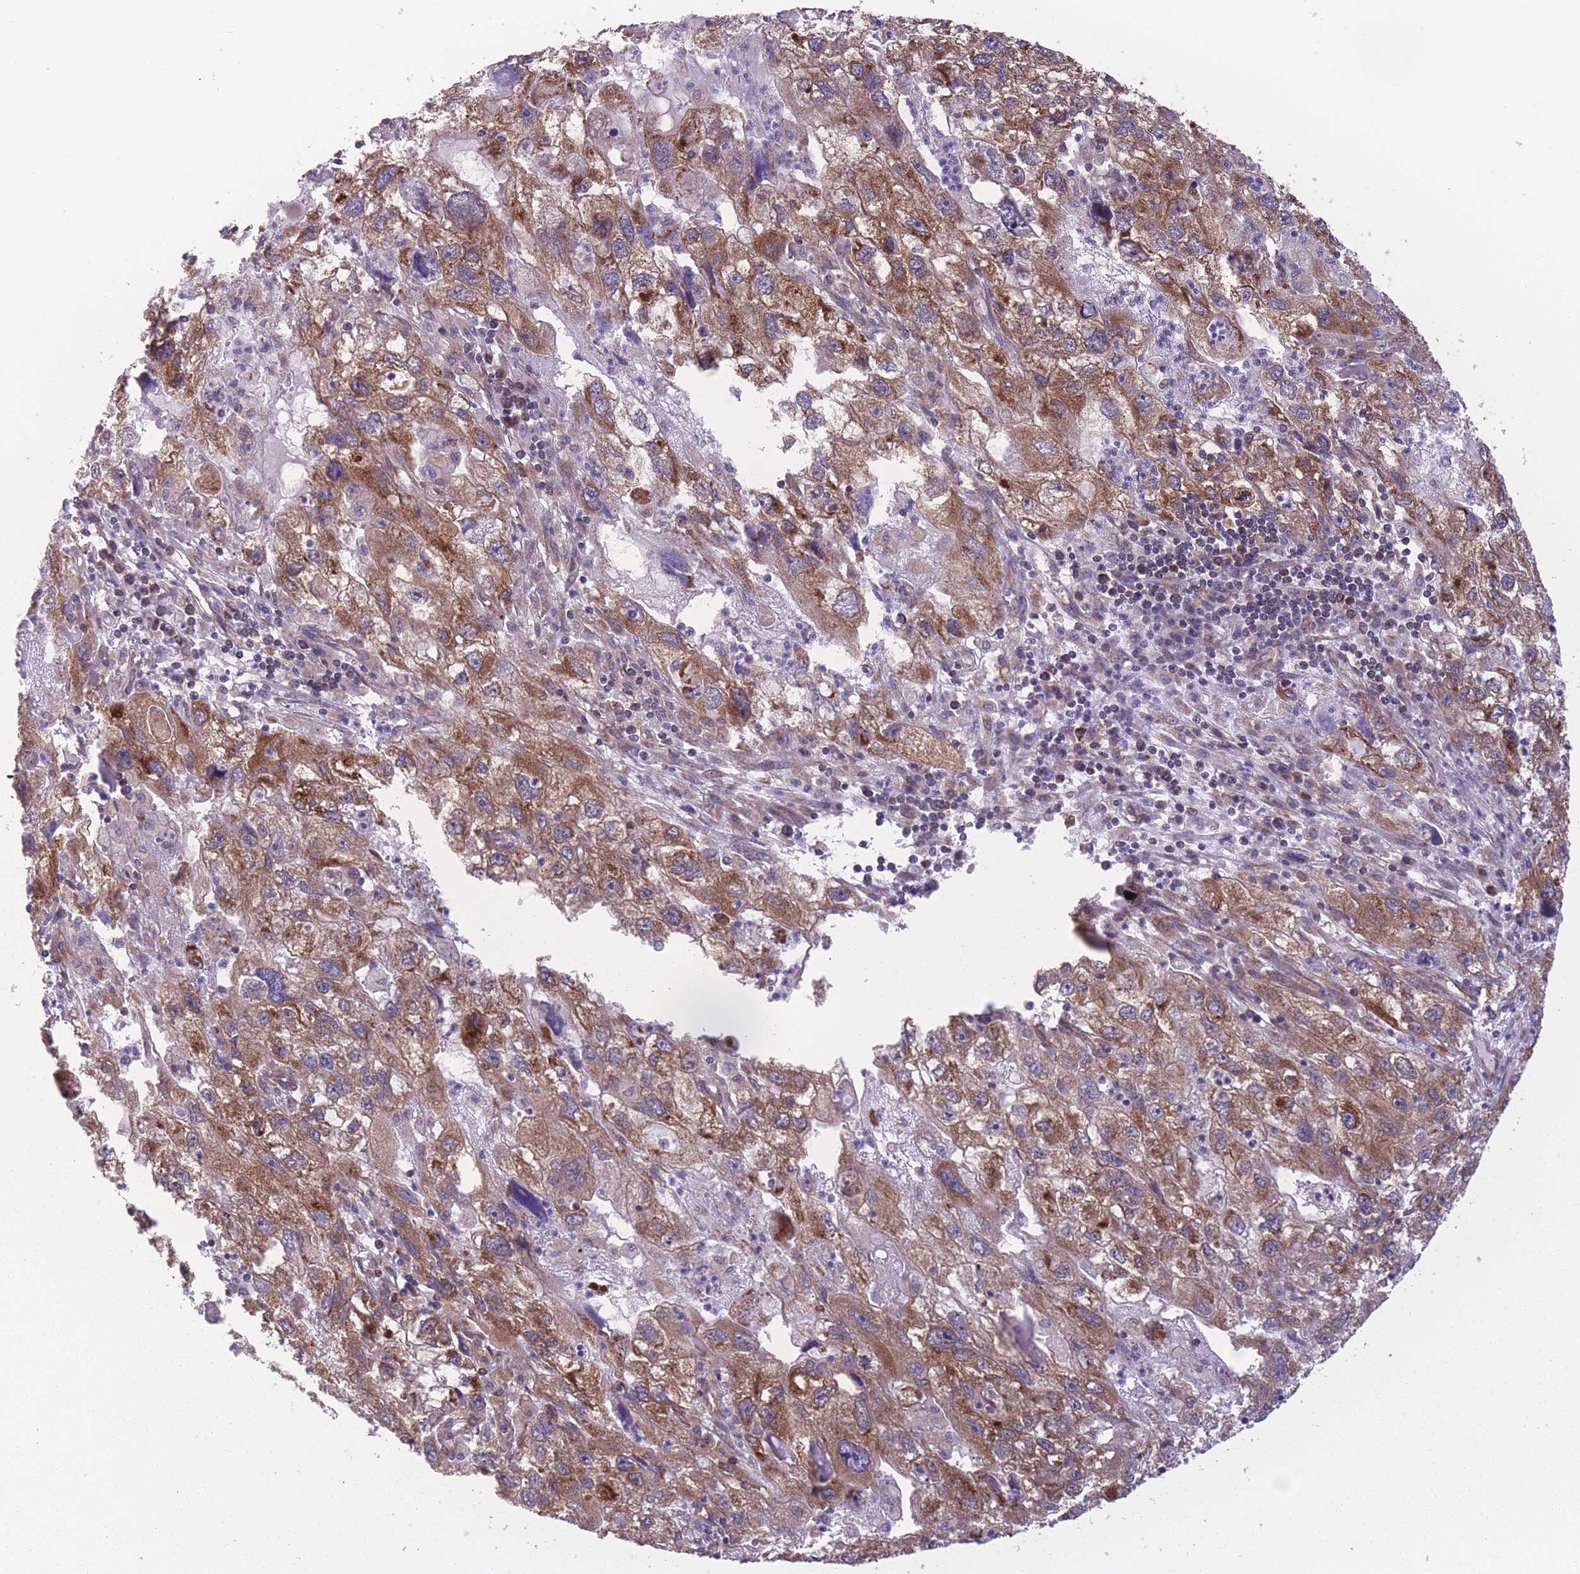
{"staining": {"intensity": "moderate", "quantity": ">75%", "location": "cytoplasmic/membranous"}, "tissue": "endometrial cancer", "cell_type": "Tumor cells", "image_type": "cancer", "snomed": [{"axis": "morphology", "description": "Adenocarcinoma, NOS"}, {"axis": "topography", "description": "Endometrium"}], "caption": "Endometrial cancer tissue displays moderate cytoplasmic/membranous expression in approximately >75% of tumor cells", "gene": "CCT6B", "patient": {"sex": "female", "age": 49}}